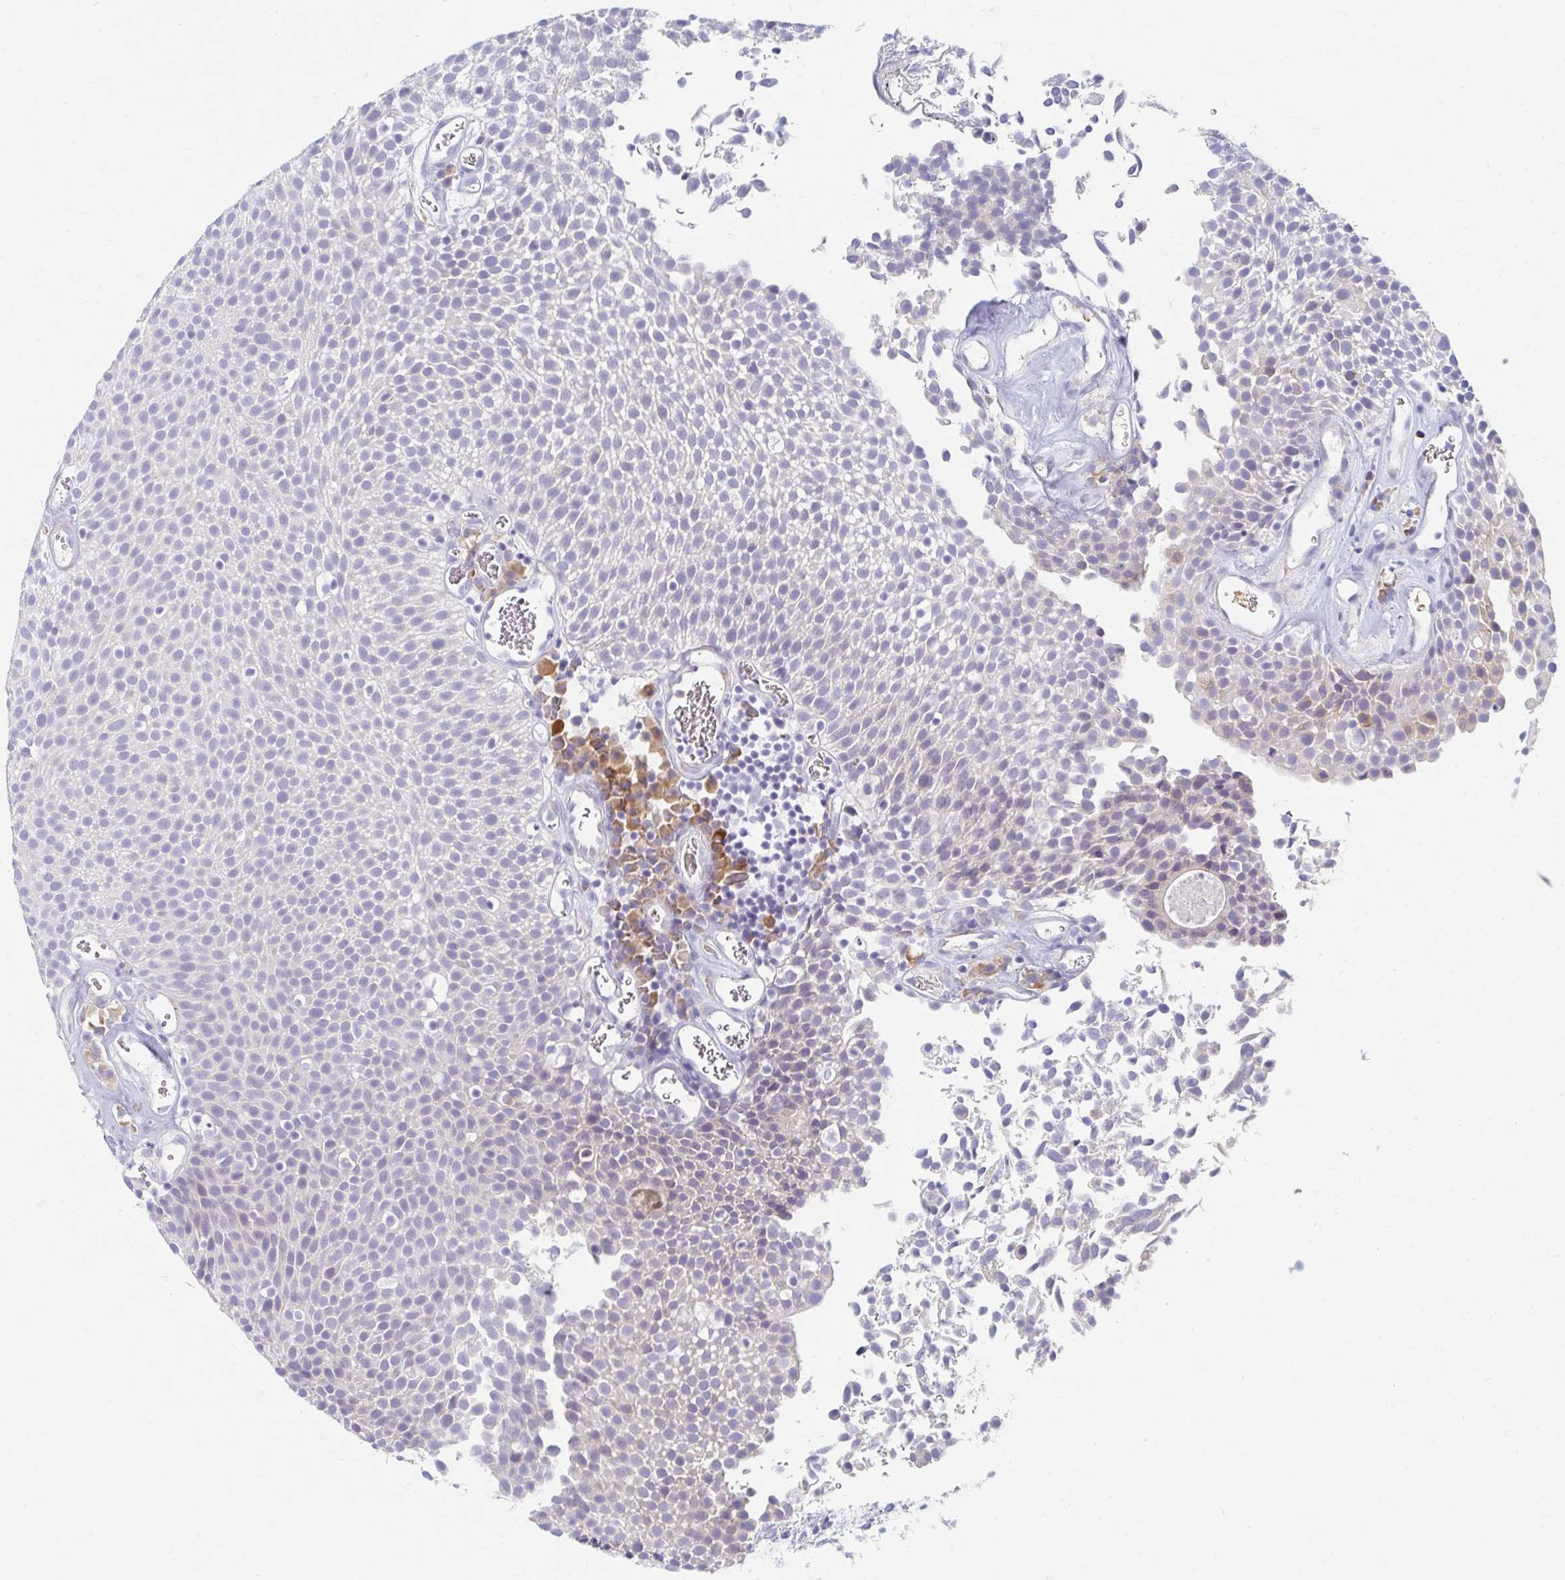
{"staining": {"intensity": "negative", "quantity": "none", "location": "none"}, "tissue": "urothelial cancer", "cell_type": "Tumor cells", "image_type": "cancer", "snomed": [{"axis": "morphology", "description": "Urothelial carcinoma, Low grade"}, {"axis": "topography", "description": "Urinary bladder"}], "caption": "DAB immunohistochemical staining of human urothelial cancer reveals no significant positivity in tumor cells.", "gene": "MYLK2", "patient": {"sex": "female", "age": 79}}